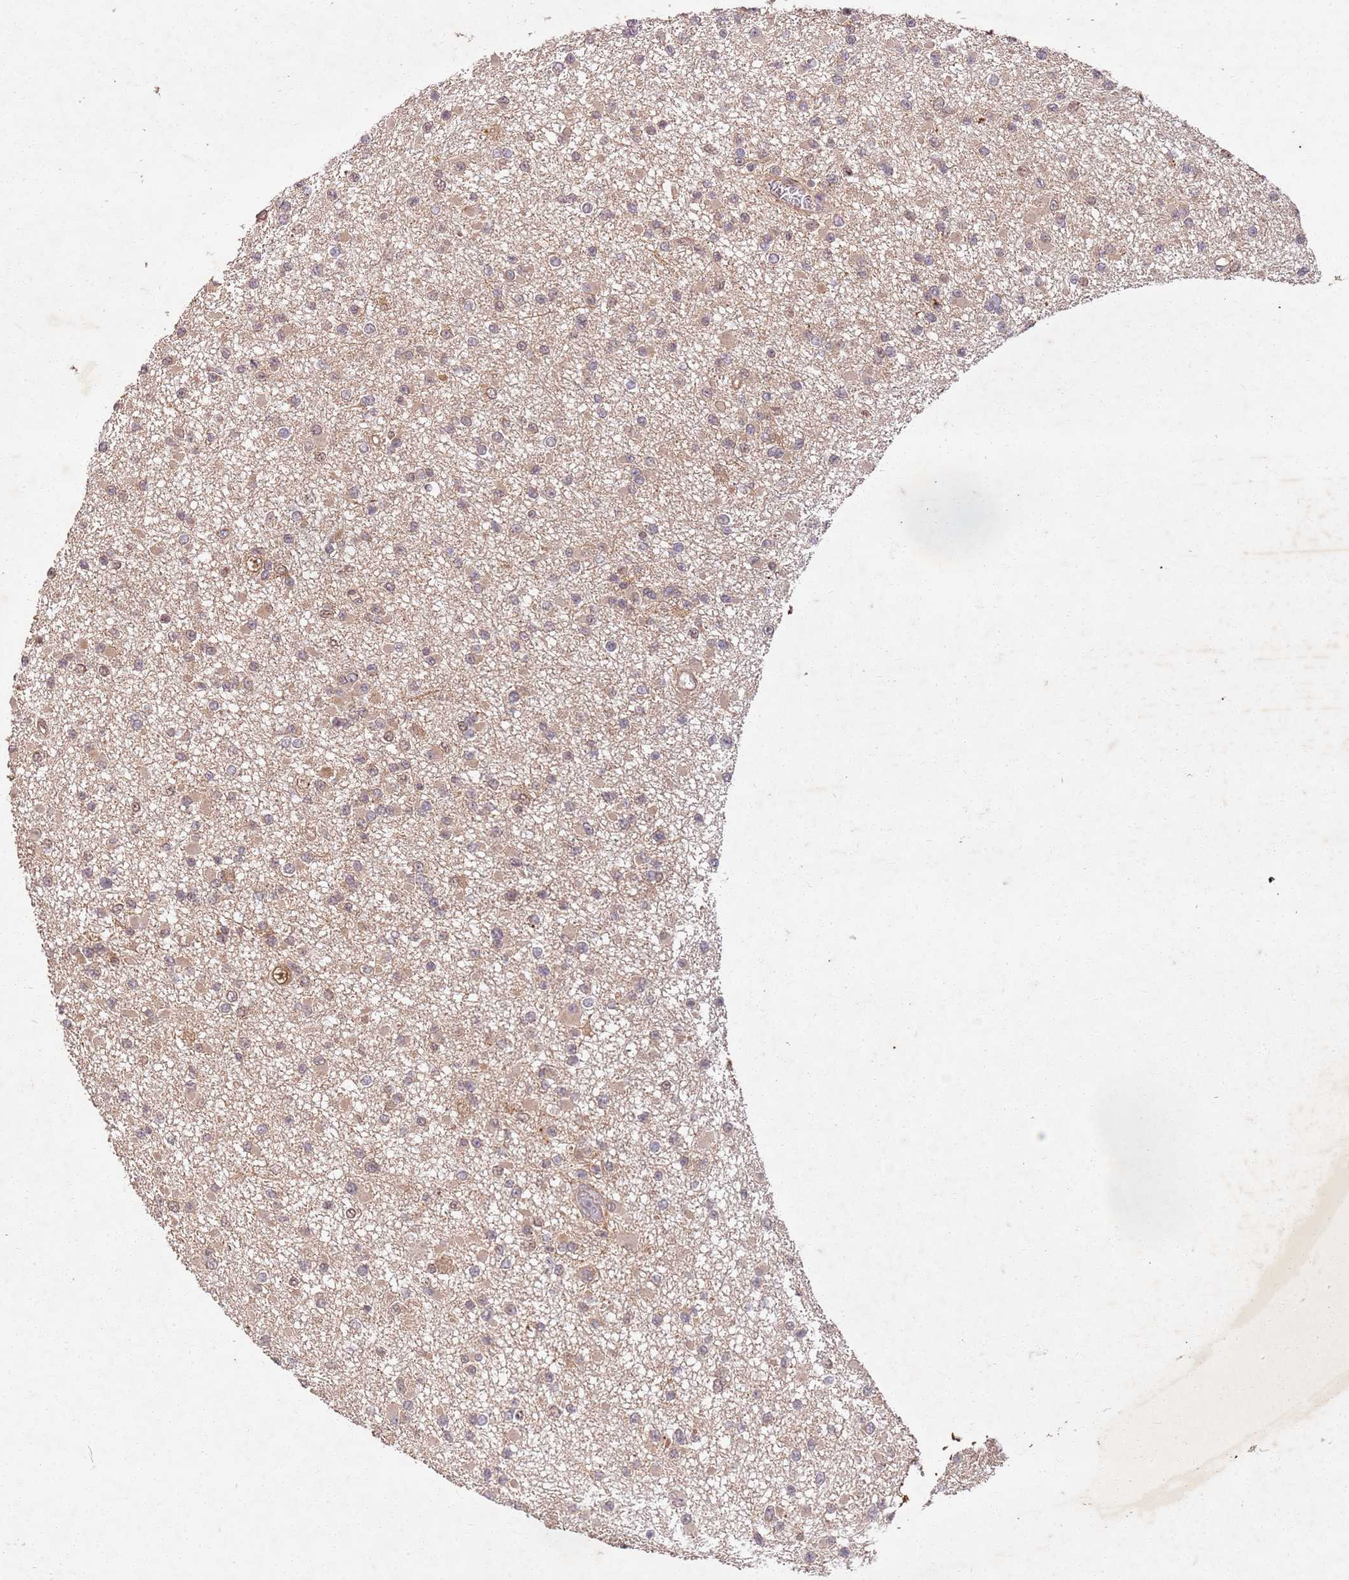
{"staining": {"intensity": "weak", "quantity": "25%-75%", "location": "cytoplasmic/membranous"}, "tissue": "glioma", "cell_type": "Tumor cells", "image_type": "cancer", "snomed": [{"axis": "morphology", "description": "Glioma, malignant, Low grade"}, {"axis": "topography", "description": "Brain"}], "caption": "A low amount of weak cytoplasmic/membranous staining is present in approximately 25%-75% of tumor cells in glioma tissue.", "gene": "UBE3A", "patient": {"sex": "female", "age": 22}}